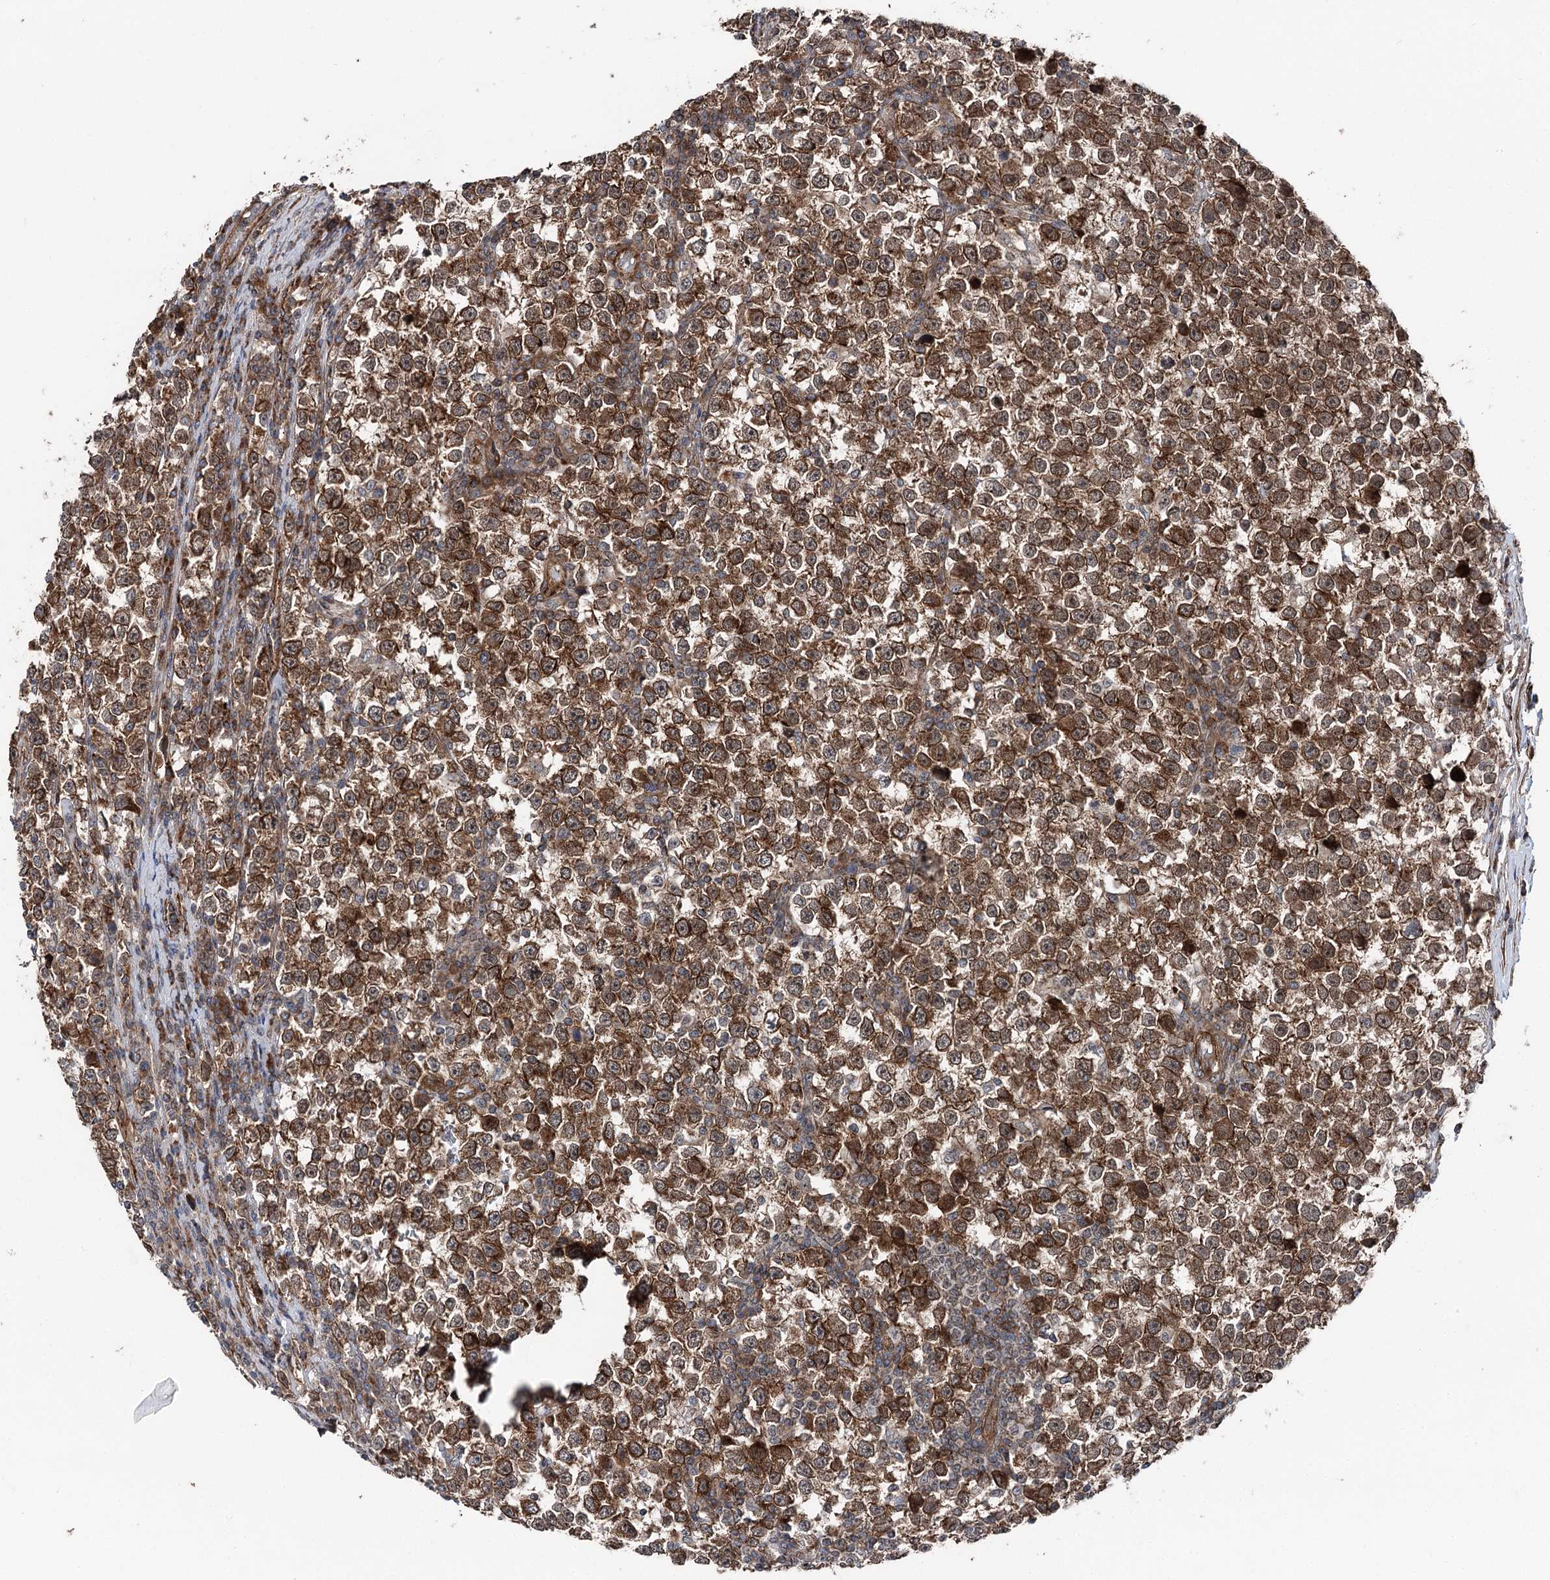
{"staining": {"intensity": "strong", "quantity": ">75%", "location": "cytoplasmic/membranous"}, "tissue": "testis cancer", "cell_type": "Tumor cells", "image_type": "cancer", "snomed": [{"axis": "morphology", "description": "Normal tissue, NOS"}, {"axis": "morphology", "description": "Seminoma, NOS"}, {"axis": "topography", "description": "Testis"}], "caption": "Tumor cells display high levels of strong cytoplasmic/membranous staining in approximately >75% of cells in testis seminoma.", "gene": "ITFG2", "patient": {"sex": "male", "age": 43}}